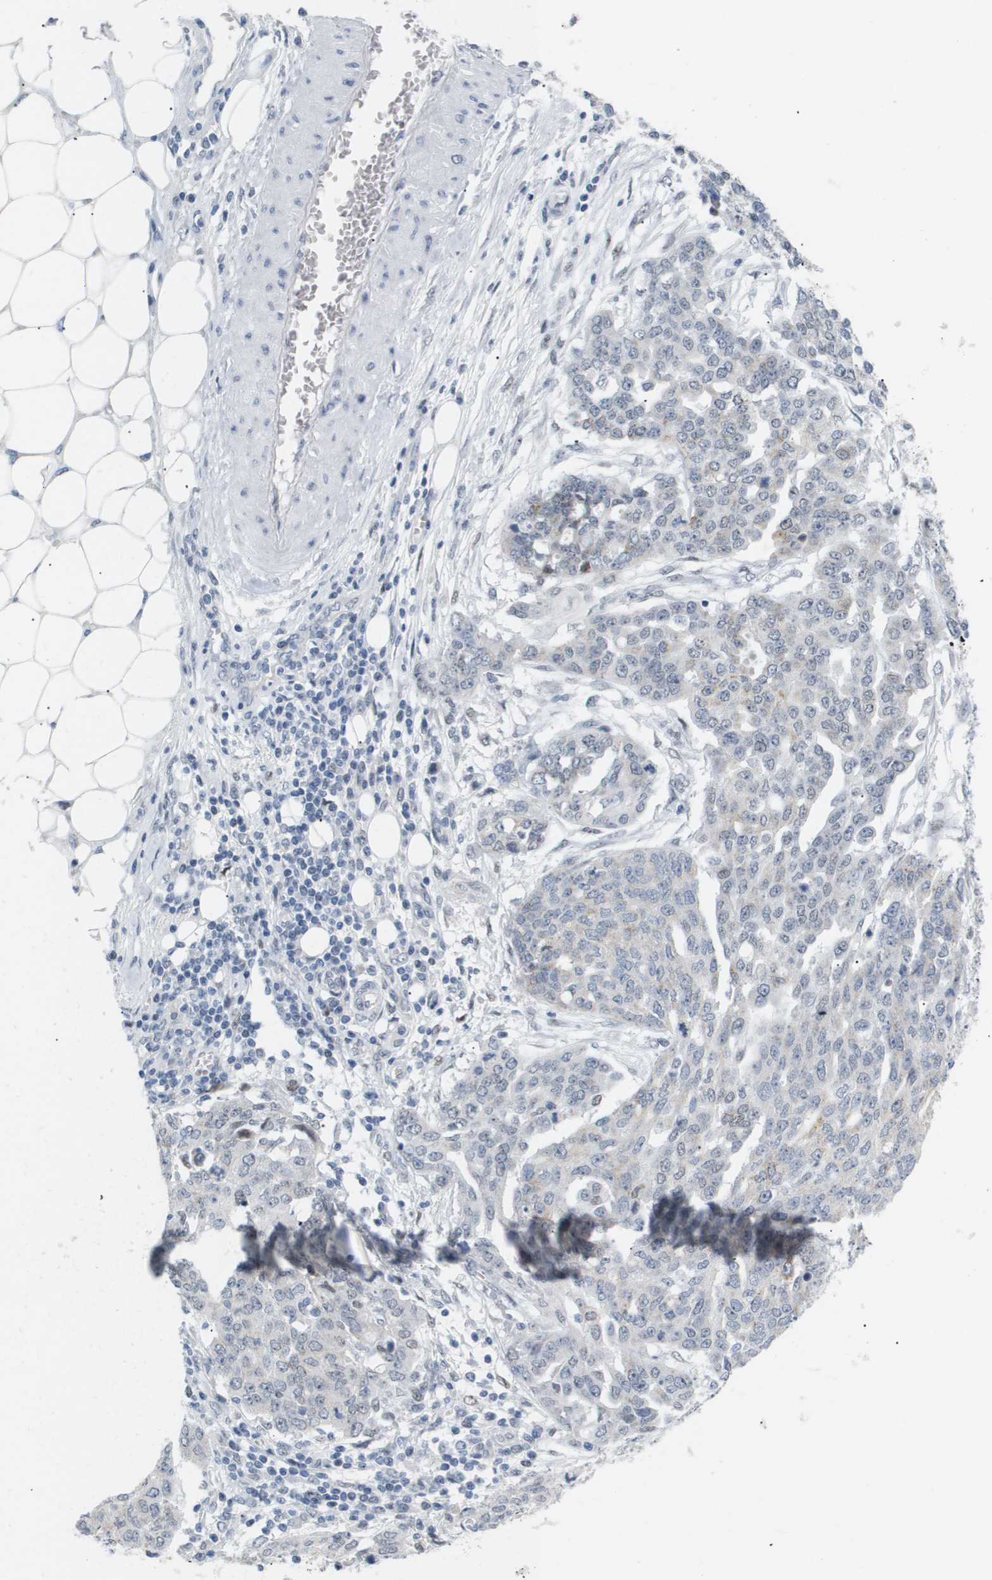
{"staining": {"intensity": "negative", "quantity": "none", "location": "none"}, "tissue": "ovarian cancer", "cell_type": "Tumor cells", "image_type": "cancer", "snomed": [{"axis": "morphology", "description": "Cystadenocarcinoma, serous, NOS"}, {"axis": "topography", "description": "Soft tissue"}, {"axis": "topography", "description": "Ovary"}], "caption": "This is an immunohistochemistry photomicrograph of serous cystadenocarcinoma (ovarian). There is no positivity in tumor cells.", "gene": "PPARD", "patient": {"sex": "female", "age": 57}}